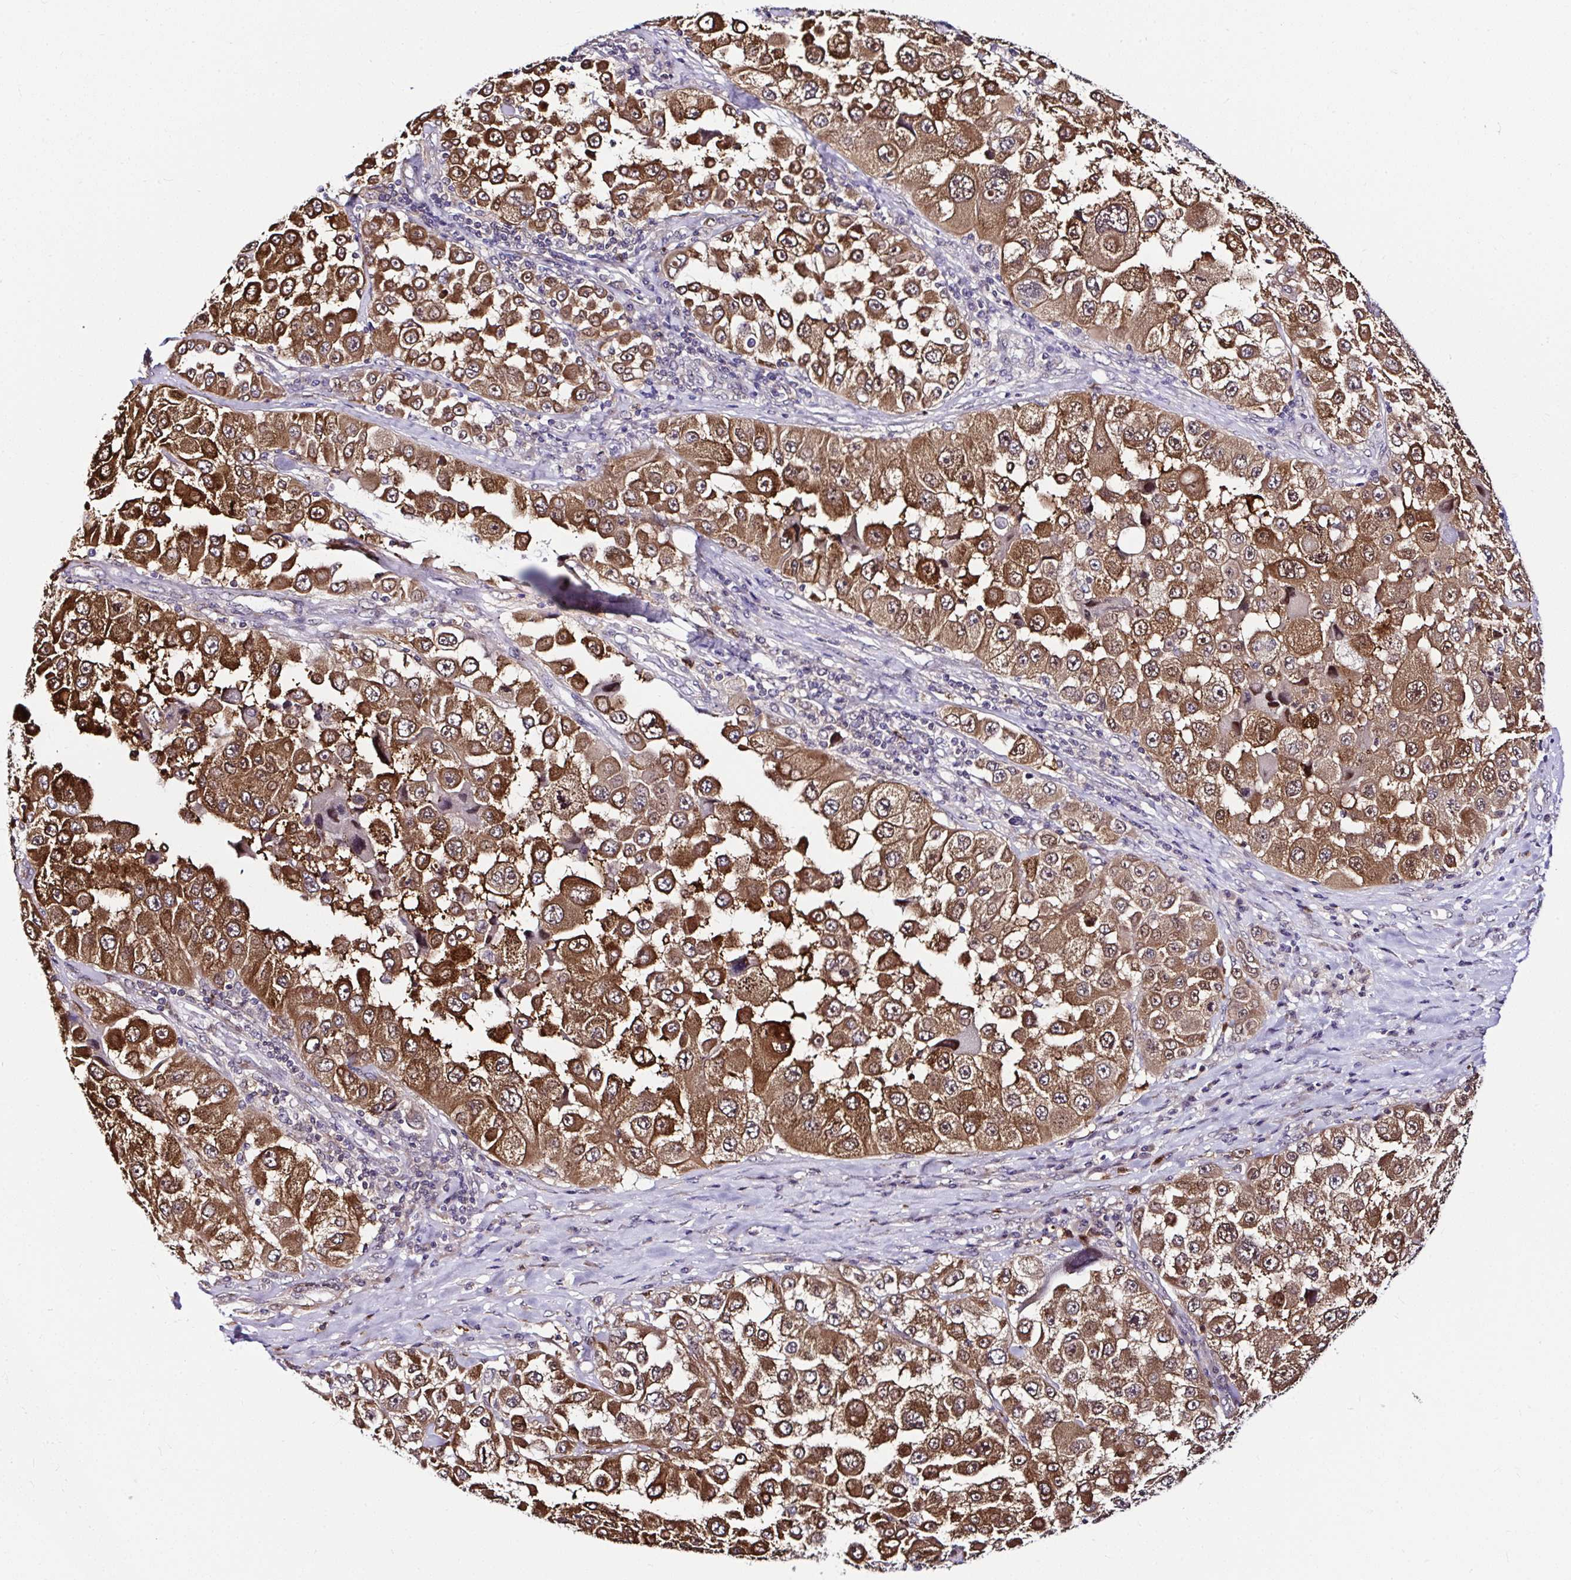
{"staining": {"intensity": "strong", "quantity": ">75%", "location": "cytoplasmic/membranous"}, "tissue": "melanoma", "cell_type": "Tumor cells", "image_type": "cancer", "snomed": [{"axis": "morphology", "description": "Malignant melanoma, Metastatic site"}, {"axis": "topography", "description": "Lymph node"}], "caption": "Protein expression analysis of malignant melanoma (metastatic site) reveals strong cytoplasmic/membranous staining in approximately >75% of tumor cells.", "gene": "PIN4", "patient": {"sex": "male", "age": 62}}